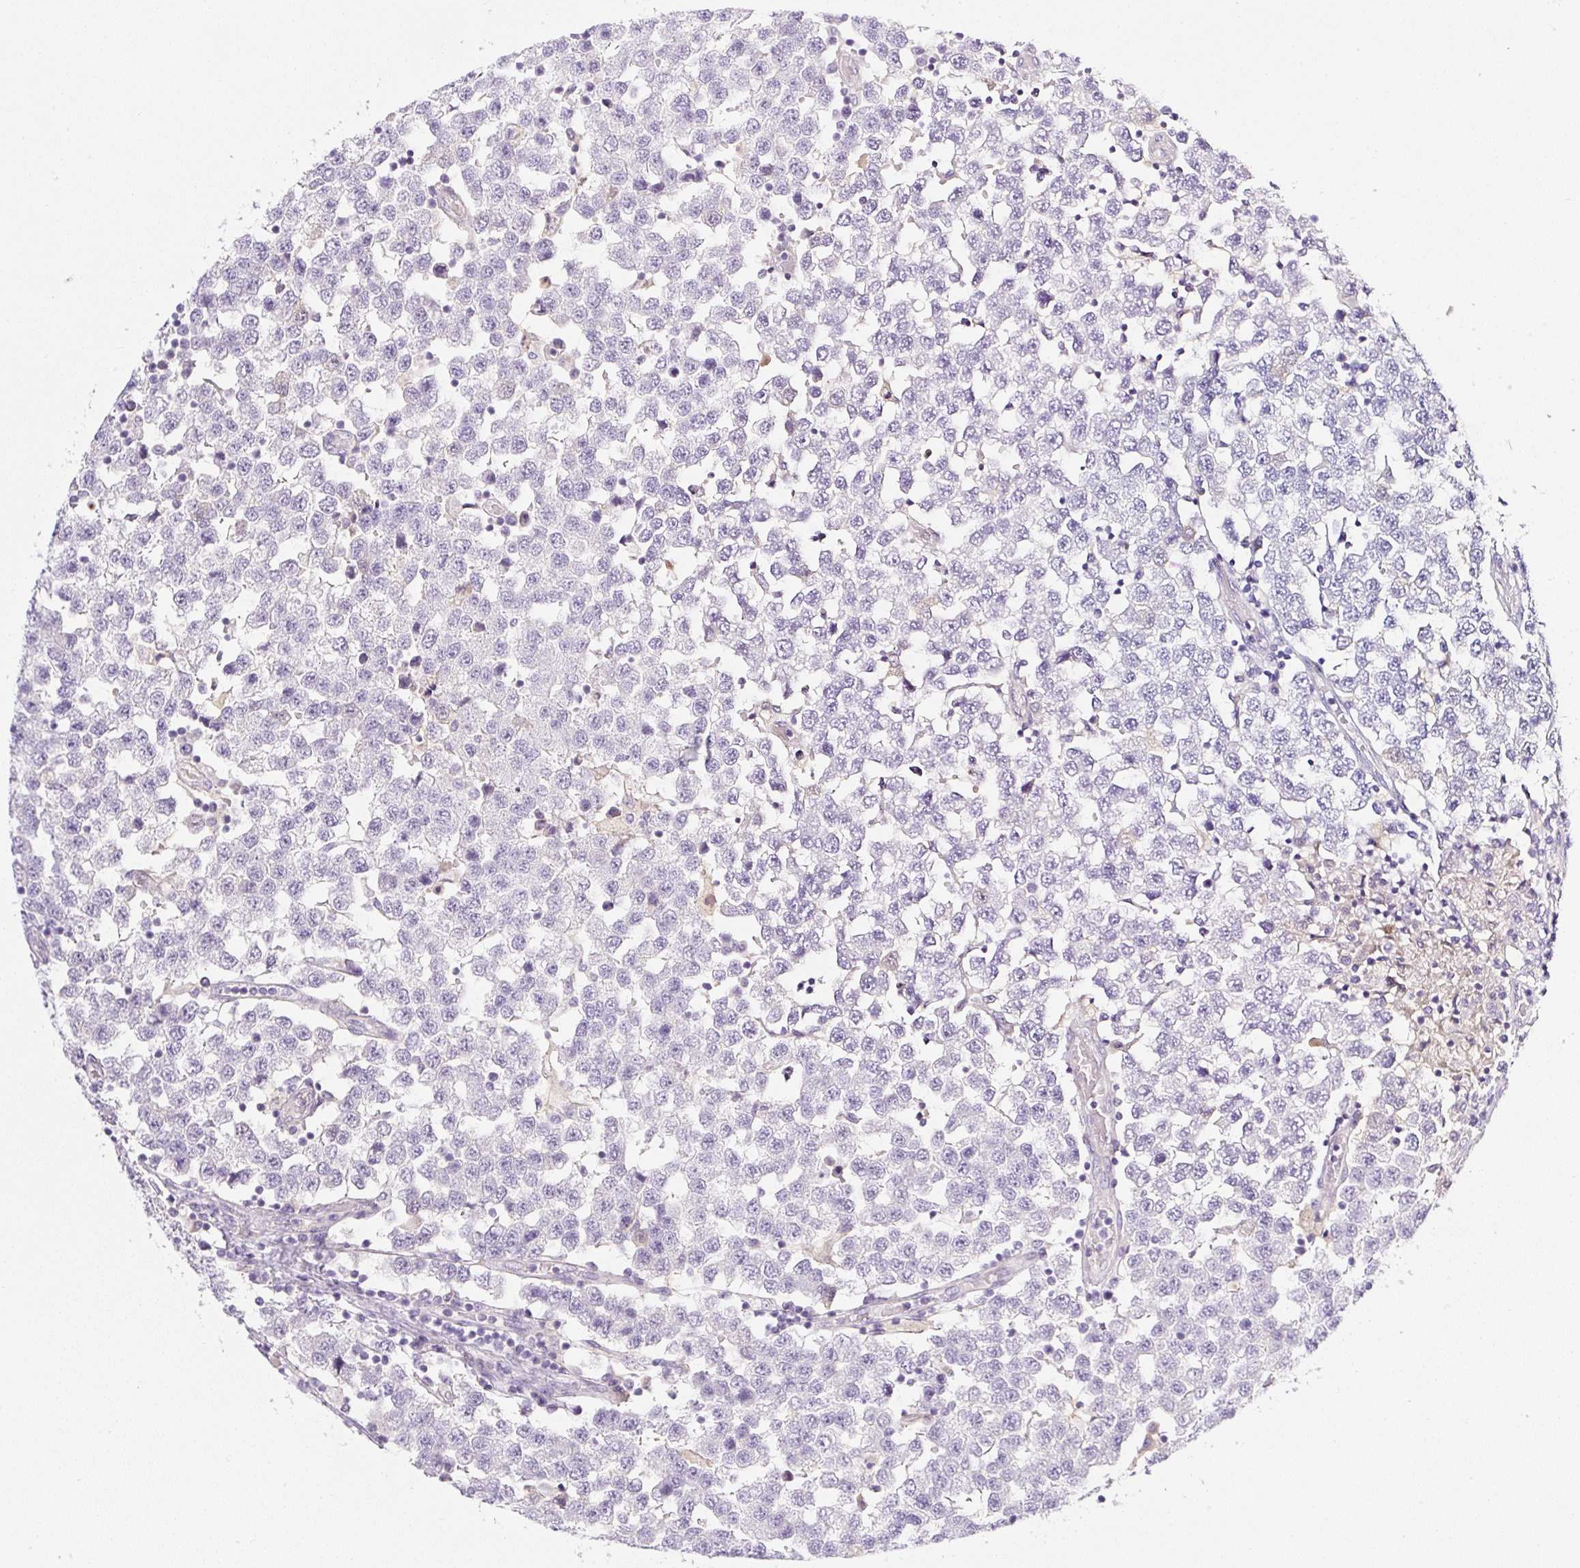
{"staining": {"intensity": "negative", "quantity": "none", "location": "none"}, "tissue": "testis cancer", "cell_type": "Tumor cells", "image_type": "cancer", "snomed": [{"axis": "morphology", "description": "Seminoma, NOS"}, {"axis": "topography", "description": "Testis"}], "caption": "IHC histopathology image of neoplastic tissue: seminoma (testis) stained with DAB demonstrates no significant protein positivity in tumor cells.", "gene": "MIA2", "patient": {"sex": "male", "age": 34}}